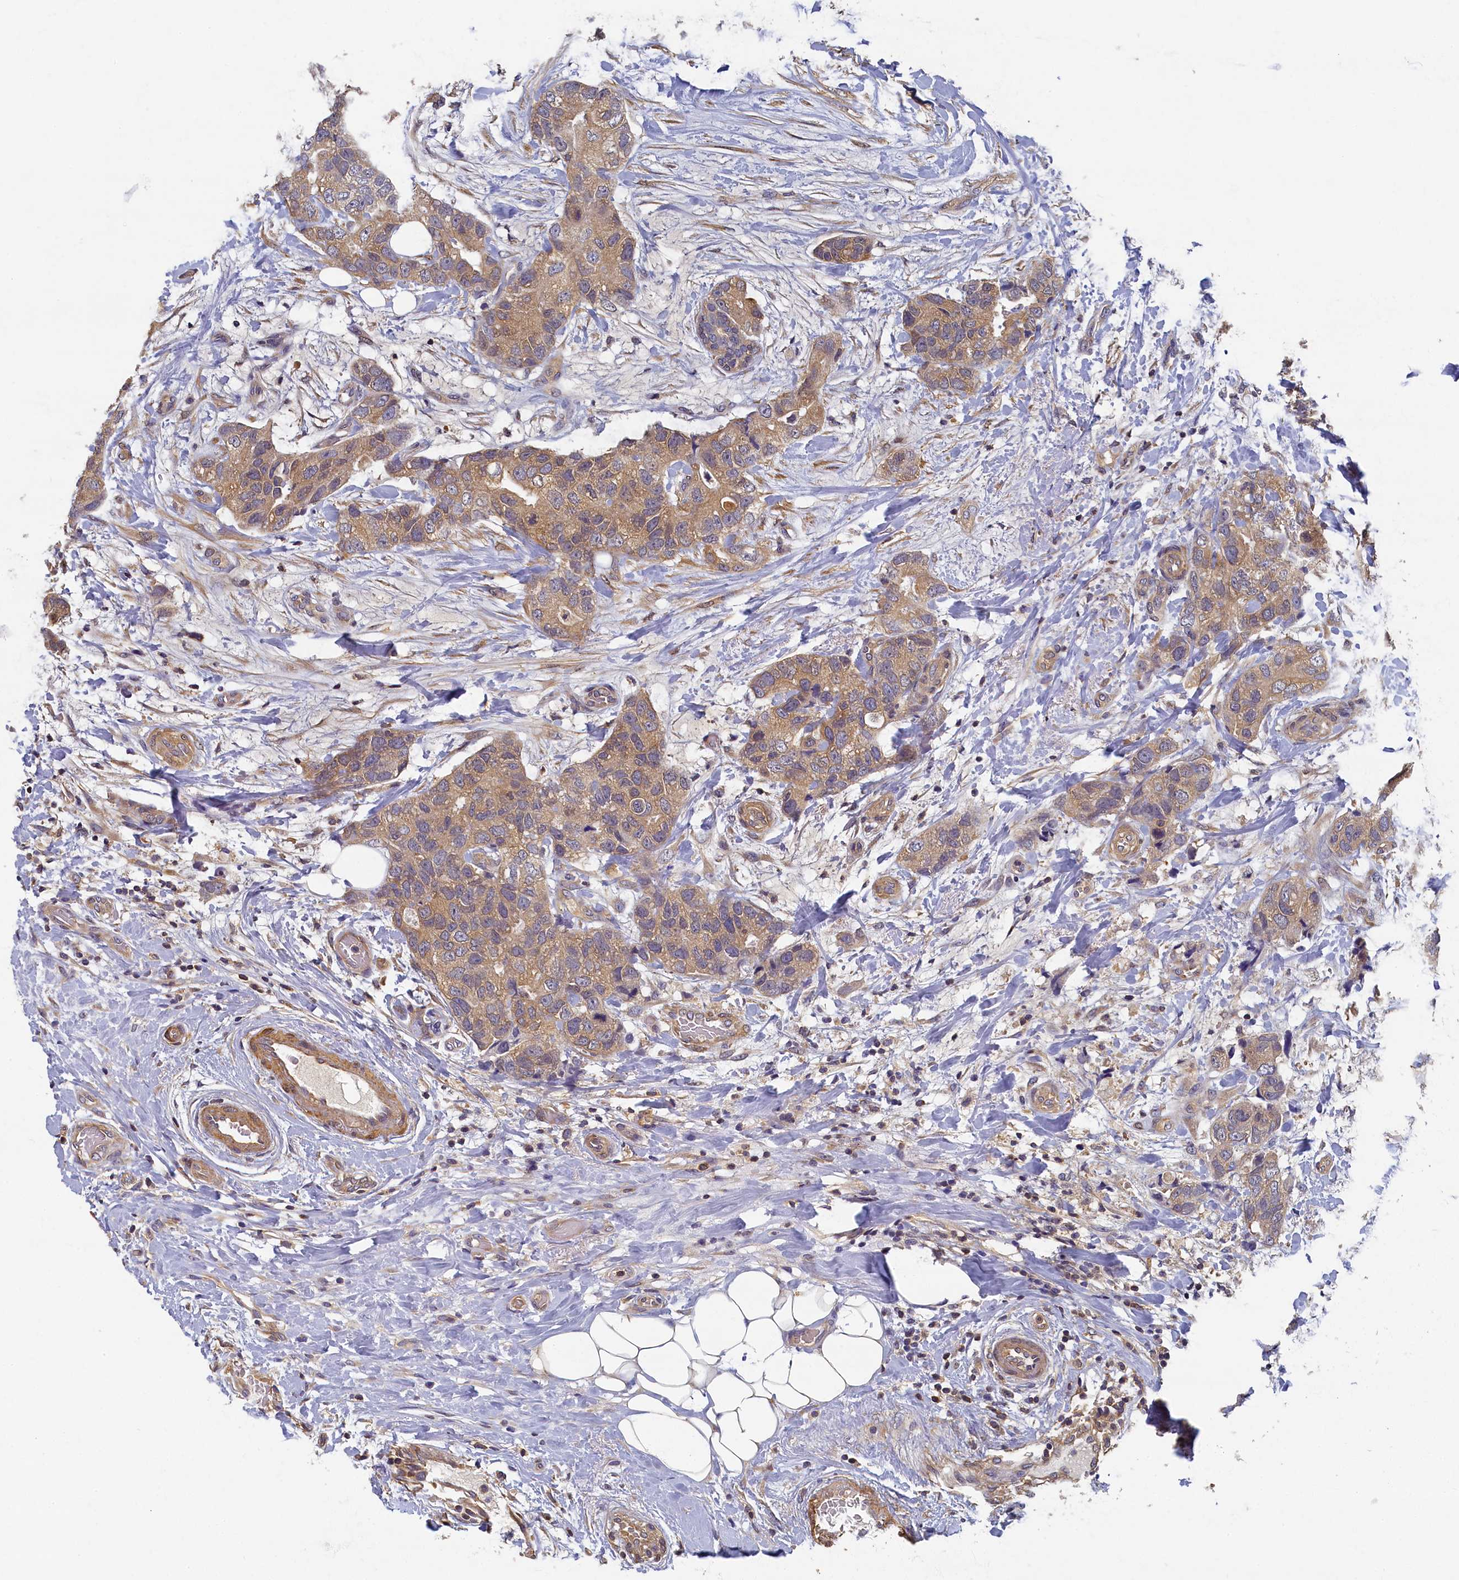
{"staining": {"intensity": "moderate", "quantity": ">75%", "location": "cytoplasmic/membranous"}, "tissue": "breast cancer", "cell_type": "Tumor cells", "image_type": "cancer", "snomed": [{"axis": "morphology", "description": "Duct carcinoma"}, {"axis": "topography", "description": "Breast"}], "caption": "DAB (3,3'-diaminobenzidine) immunohistochemical staining of human breast intraductal carcinoma demonstrates moderate cytoplasmic/membranous protein expression in about >75% of tumor cells.", "gene": "TBCB", "patient": {"sex": "female", "age": 62}}